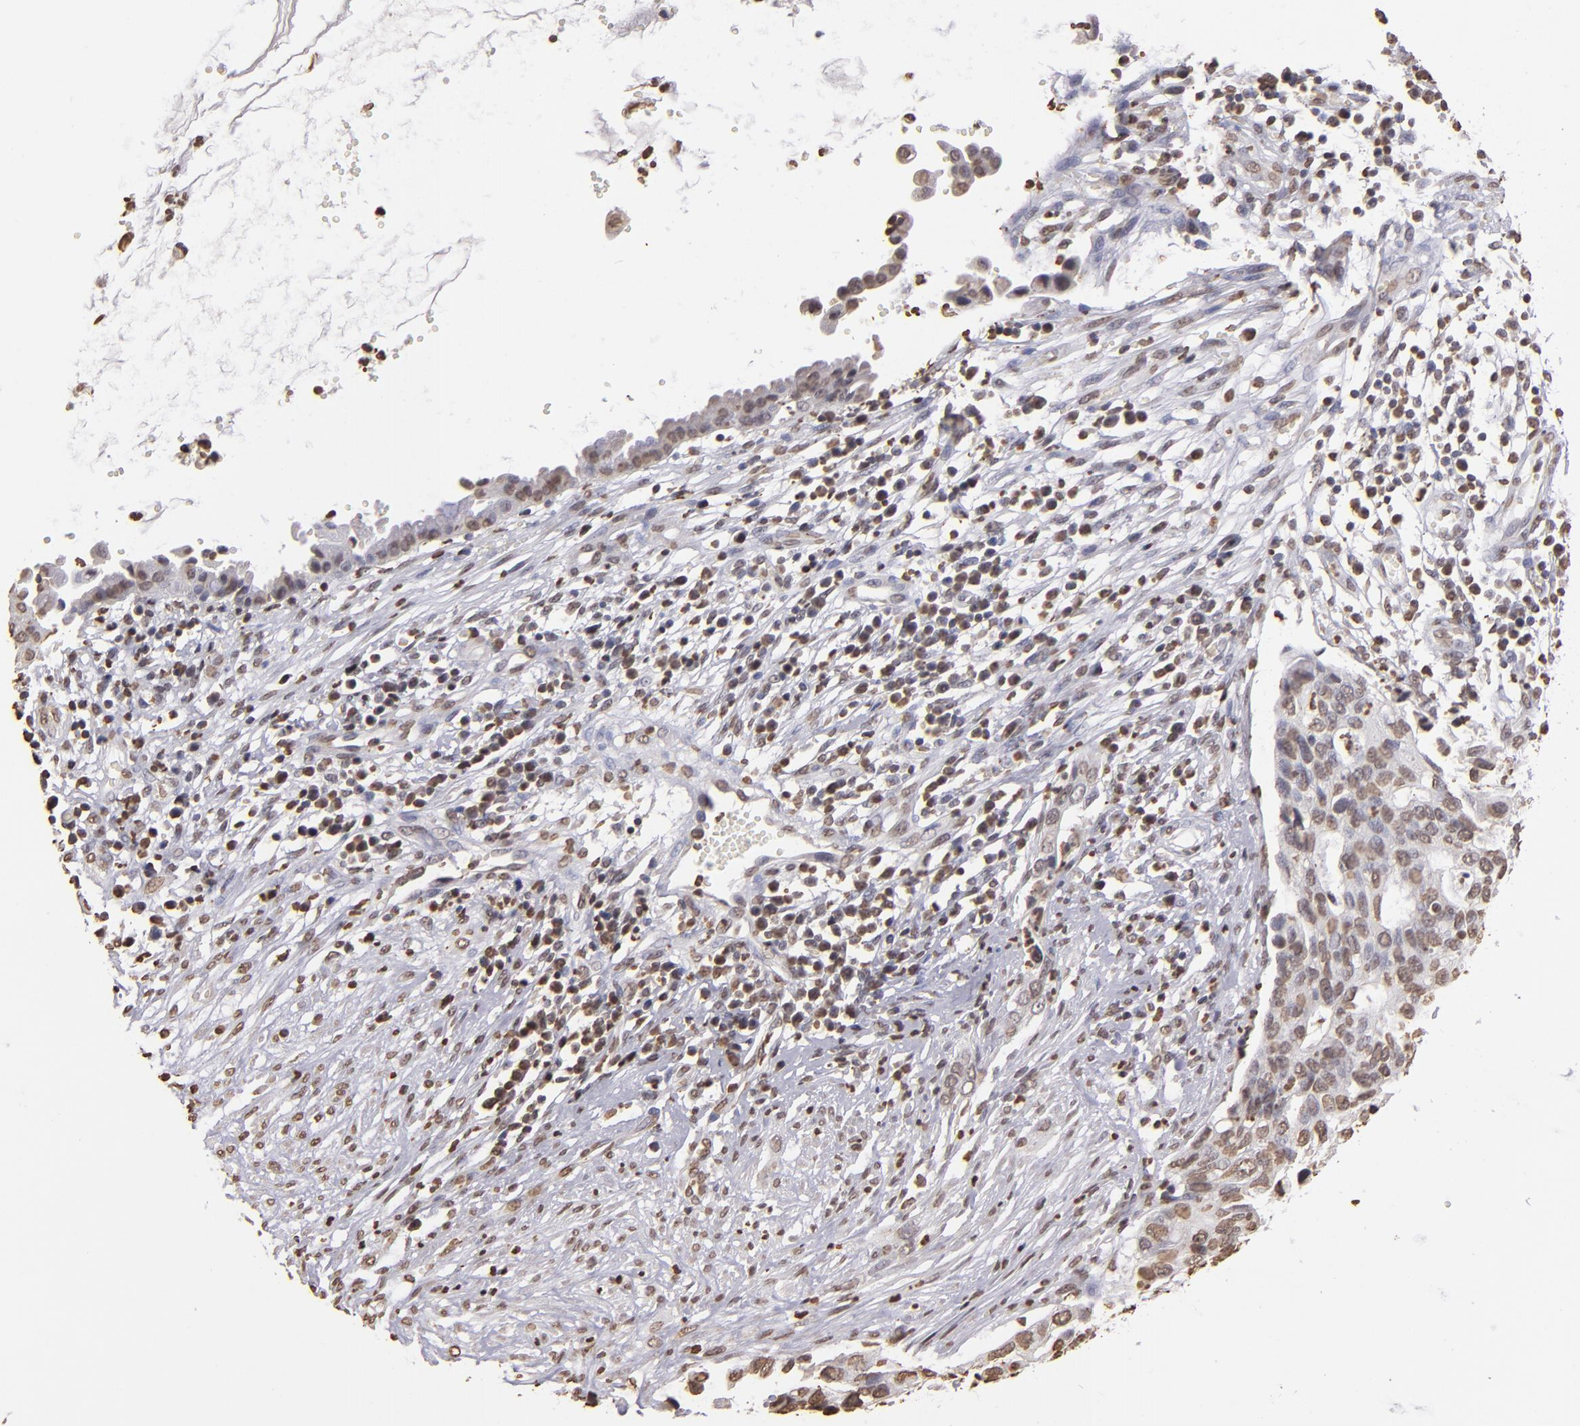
{"staining": {"intensity": "weak", "quantity": "25%-75%", "location": "nuclear"}, "tissue": "cervical cancer", "cell_type": "Tumor cells", "image_type": "cancer", "snomed": [{"axis": "morphology", "description": "Normal tissue, NOS"}, {"axis": "morphology", "description": "Squamous cell carcinoma, NOS"}, {"axis": "topography", "description": "Cervix"}], "caption": "Human squamous cell carcinoma (cervical) stained with a protein marker shows weak staining in tumor cells.", "gene": "LBX1", "patient": {"sex": "female", "age": 45}}